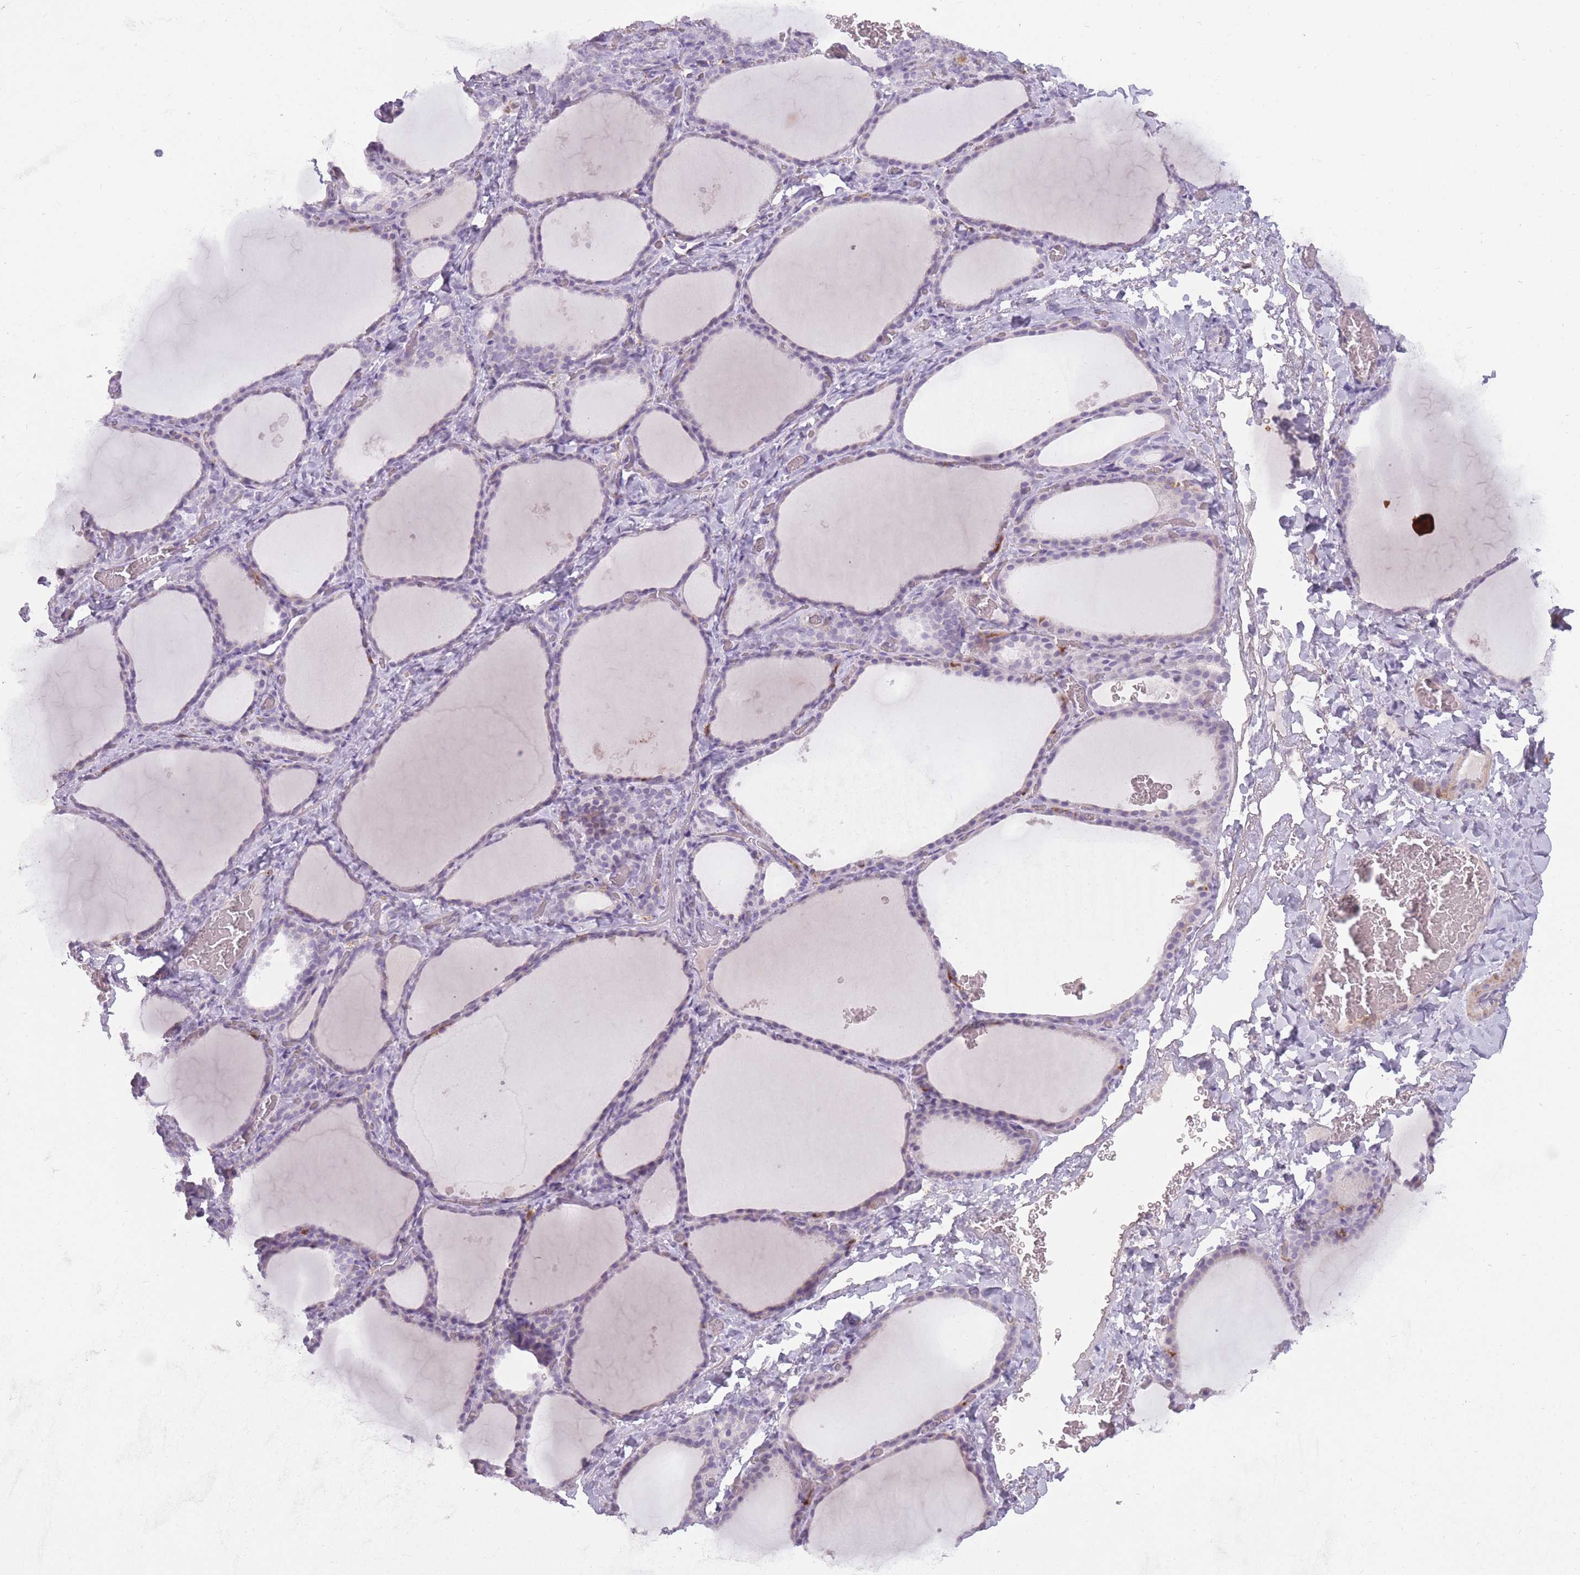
{"staining": {"intensity": "negative", "quantity": "none", "location": "none"}, "tissue": "thyroid gland", "cell_type": "Glandular cells", "image_type": "normal", "snomed": [{"axis": "morphology", "description": "Normal tissue, NOS"}, {"axis": "topography", "description": "Thyroid gland"}], "caption": "High magnification brightfield microscopy of normal thyroid gland stained with DAB (brown) and counterstained with hematoxylin (blue): glandular cells show no significant positivity. Brightfield microscopy of immunohistochemistry stained with DAB (brown) and hematoxylin (blue), captured at high magnification.", "gene": "LGALS9B", "patient": {"sex": "female", "age": 39}}